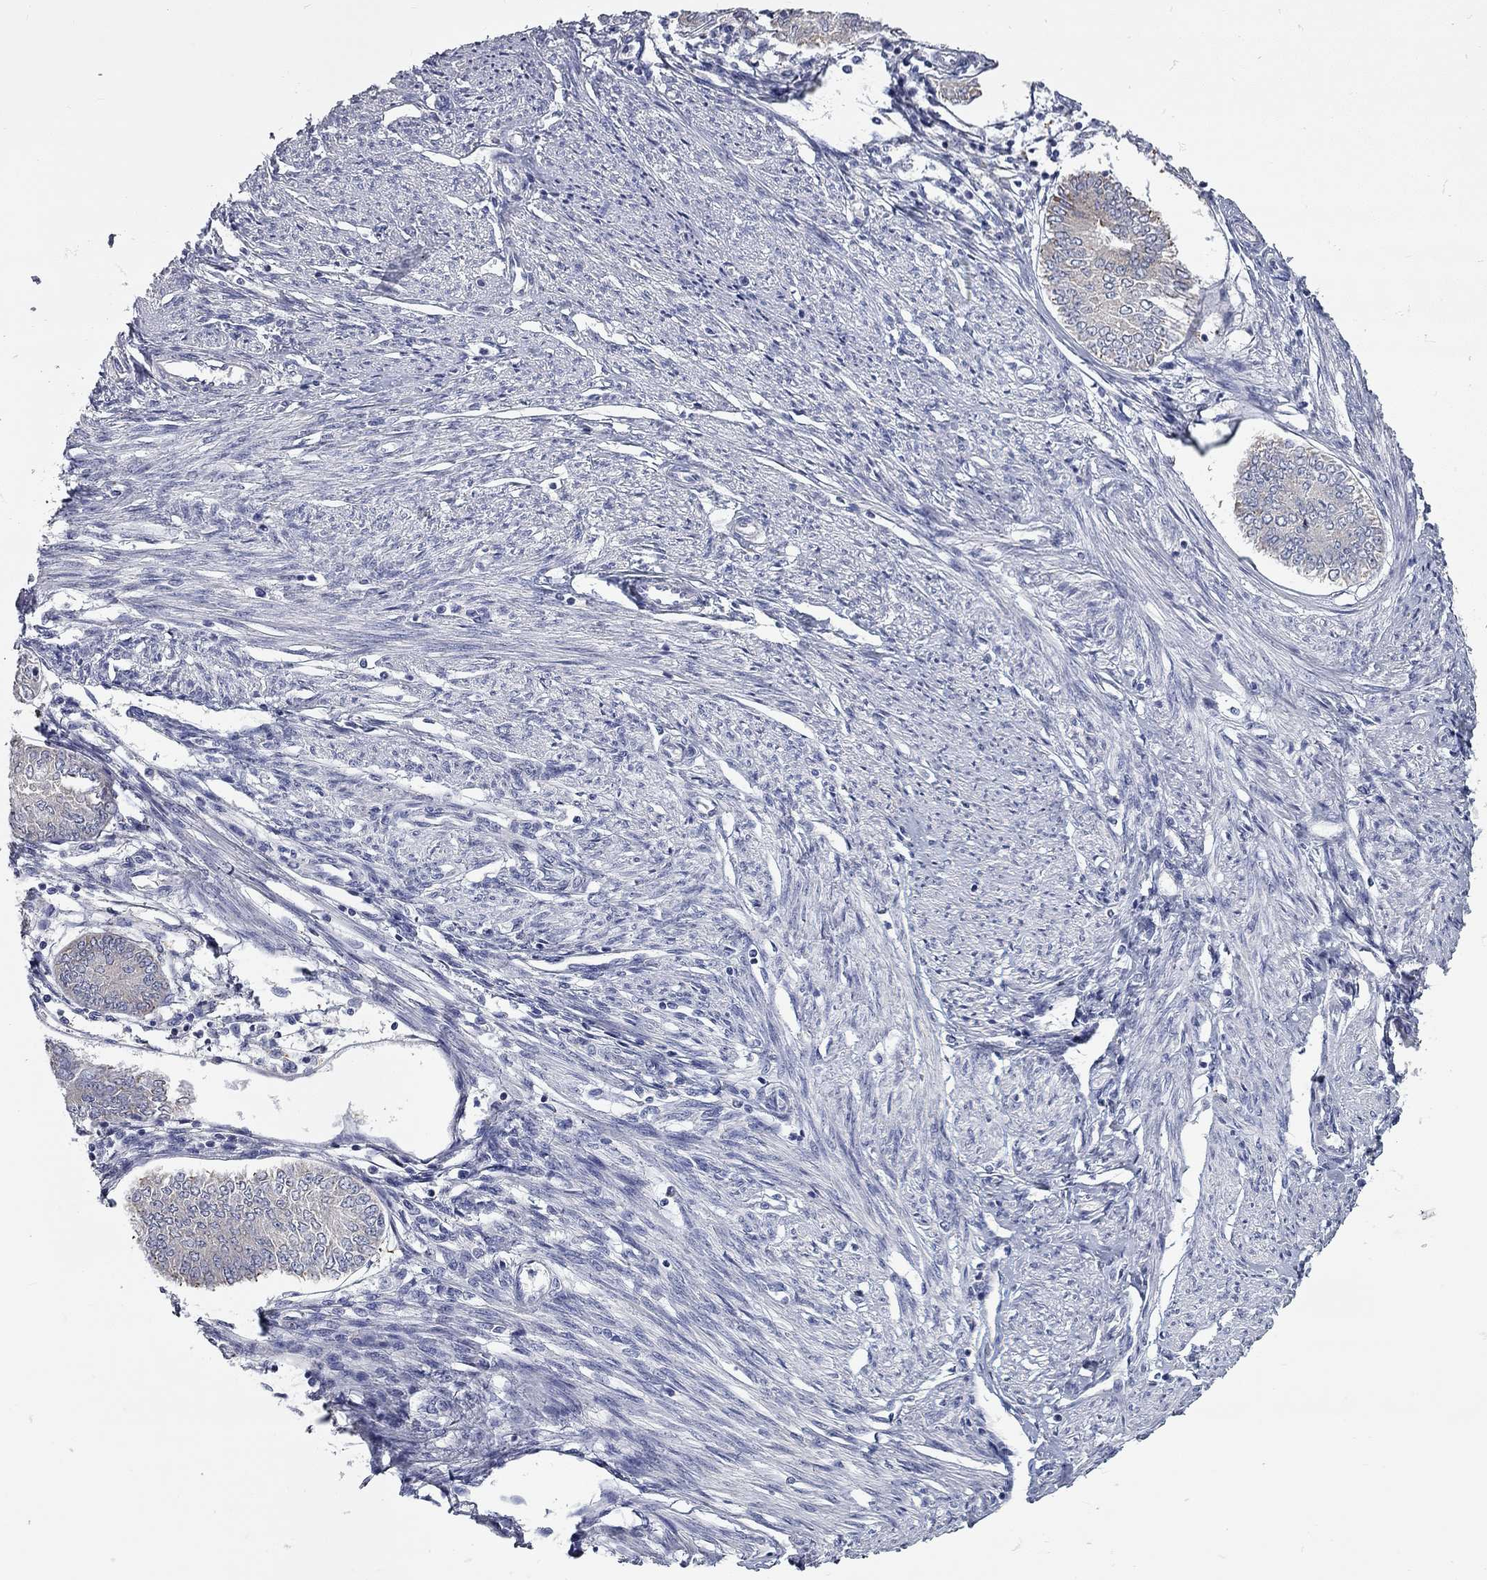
{"staining": {"intensity": "negative", "quantity": "none", "location": "none"}, "tissue": "endometrial cancer", "cell_type": "Tumor cells", "image_type": "cancer", "snomed": [{"axis": "morphology", "description": "Adenocarcinoma, NOS"}, {"axis": "topography", "description": "Endometrium"}], "caption": "Micrograph shows no protein positivity in tumor cells of endometrial cancer (adenocarcinoma) tissue.", "gene": "XAGE2", "patient": {"sex": "female", "age": 68}}